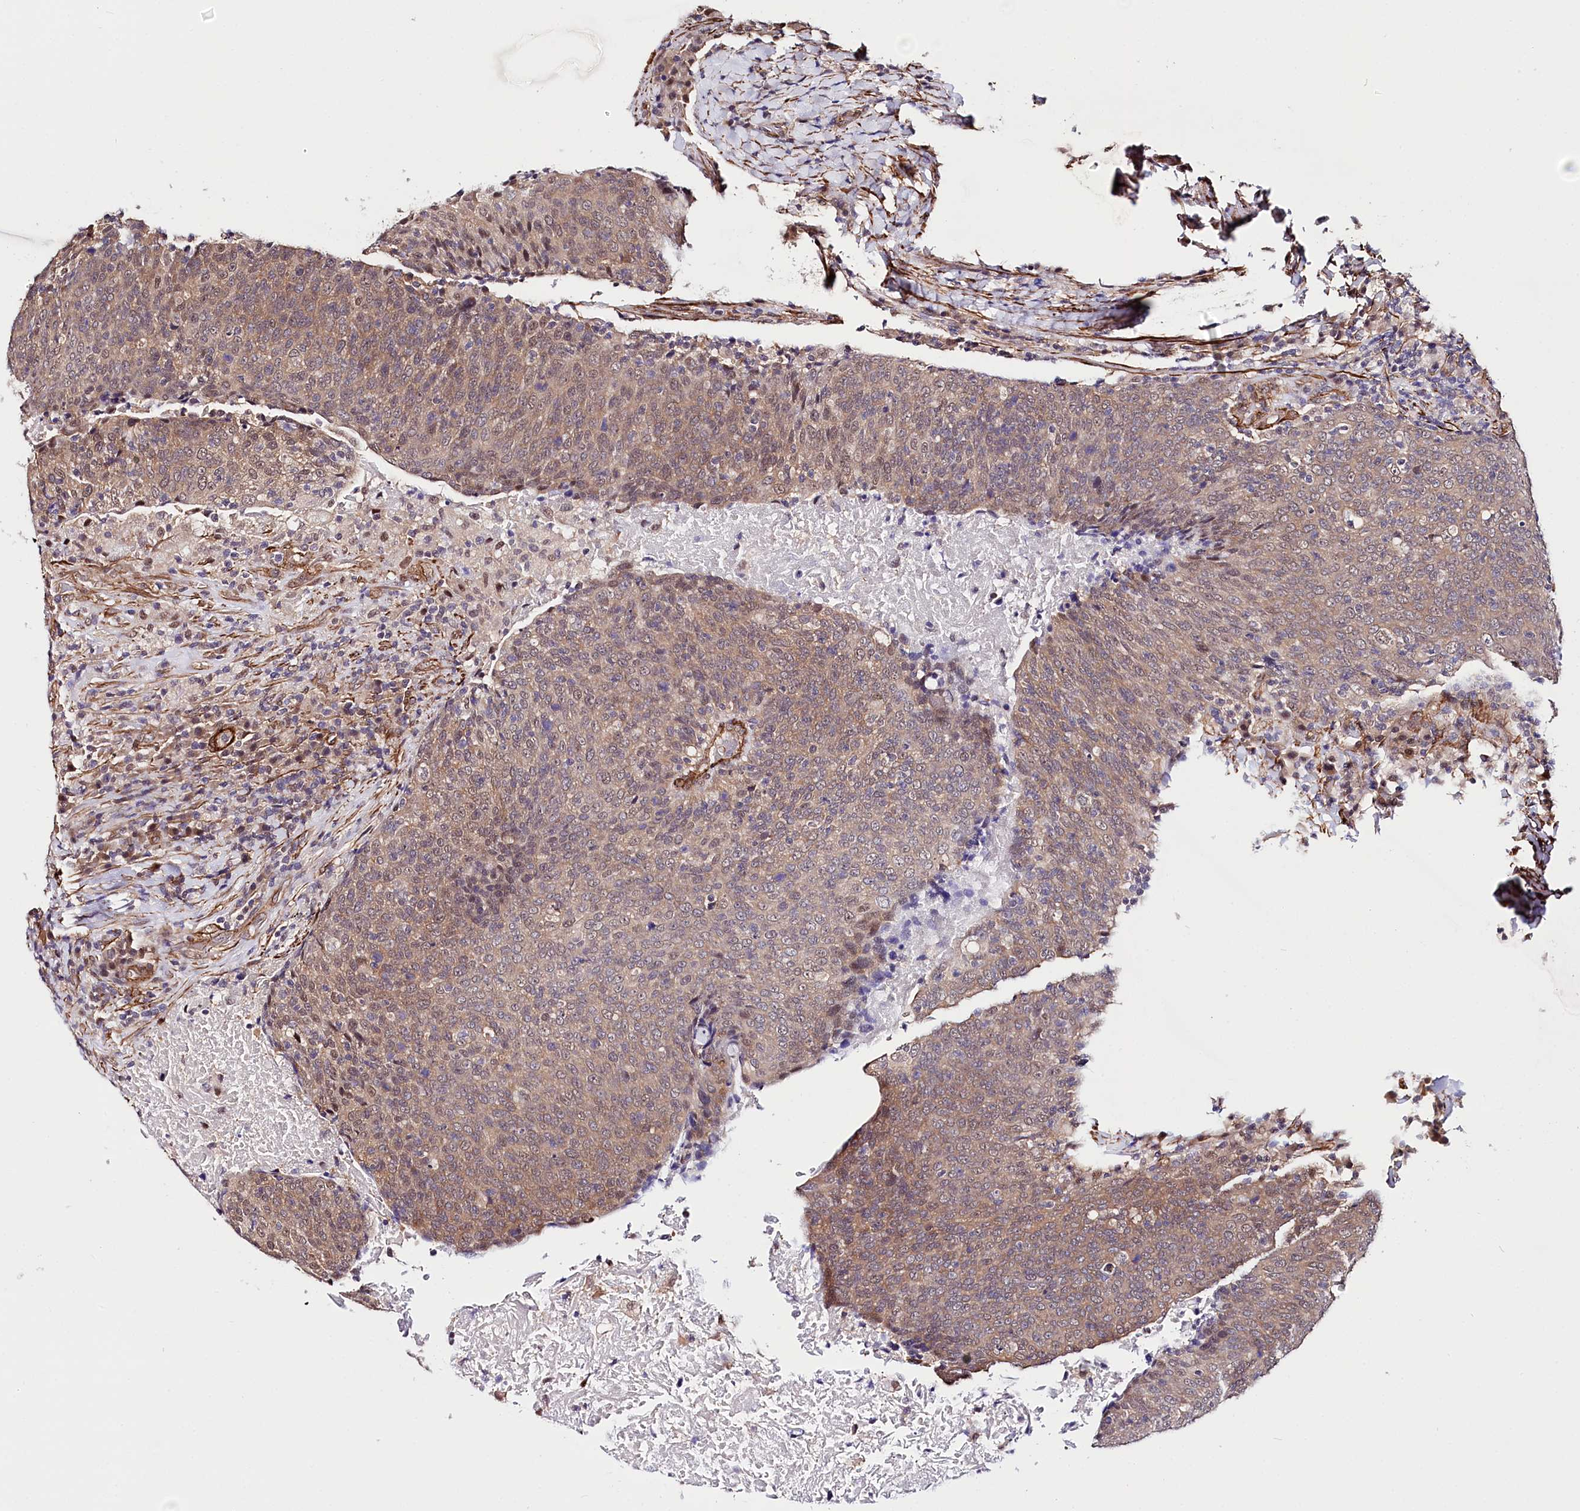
{"staining": {"intensity": "weak", "quantity": ">75%", "location": "cytoplasmic/membranous"}, "tissue": "head and neck cancer", "cell_type": "Tumor cells", "image_type": "cancer", "snomed": [{"axis": "morphology", "description": "Squamous cell carcinoma, NOS"}, {"axis": "morphology", "description": "Squamous cell carcinoma, metastatic, NOS"}, {"axis": "topography", "description": "Lymph node"}, {"axis": "topography", "description": "Head-Neck"}], "caption": "Protein staining demonstrates weak cytoplasmic/membranous staining in approximately >75% of tumor cells in squamous cell carcinoma (head and neck).", "gene": "PPP2R5B", "patient": {"sex": "male", "age": 62}}